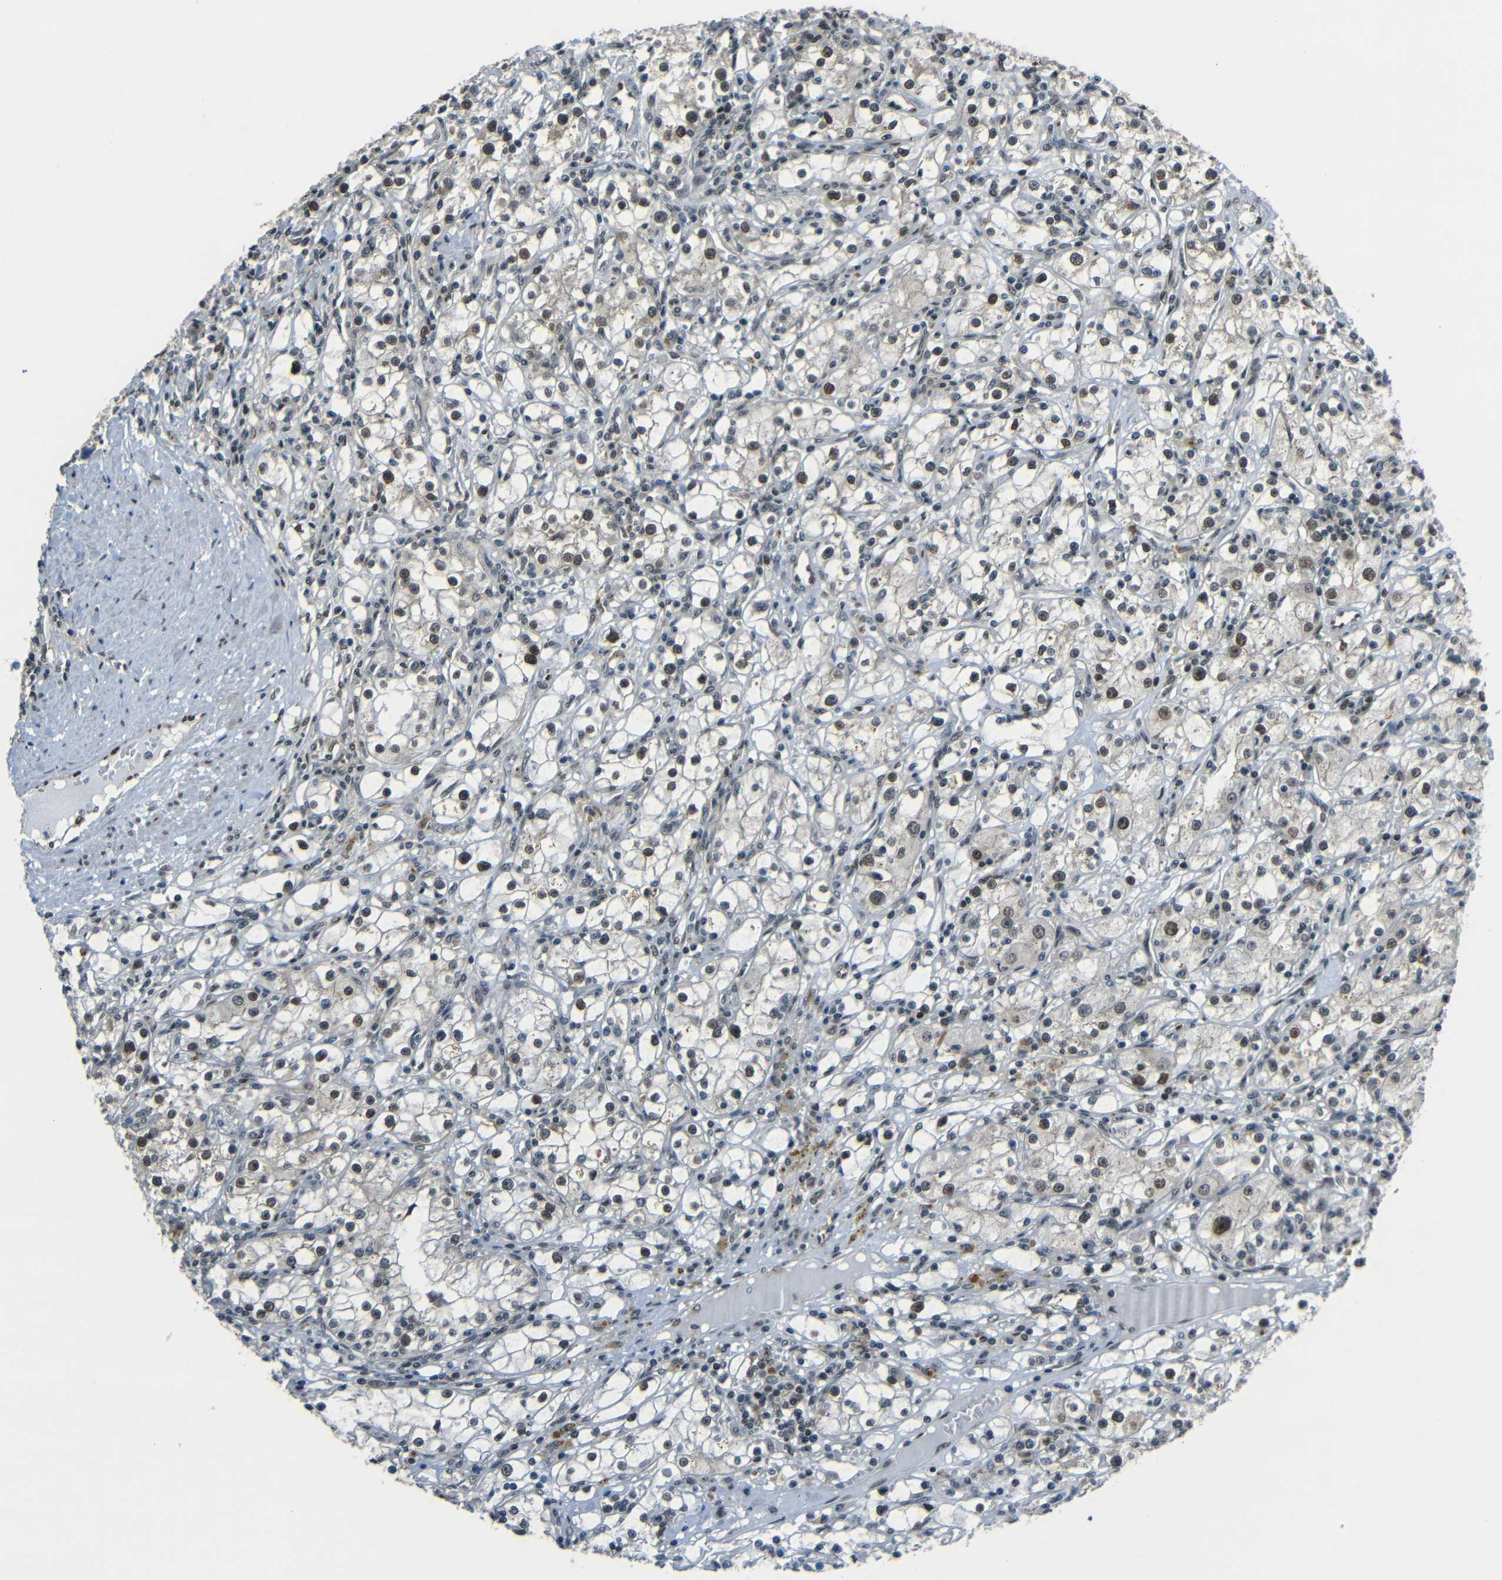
{"staining": {"intensity": "weak", "quantity": "25%-75%", "location": "nuclear"}, "tissue": "renal cancer", "cell_type": "Tumor cells", "image_type": "cancer", "snomed": [{"axis": "morphology", "description": "Adenocarcinoma, NOS"}, {"axis": "topography", "description": "Kidney"}], "caption": "IHC (DAB (3,3'-diaminobenzidine)) staining of renal cancer reveals weak nuclear protein positivity in approximately 25%-75% of tumor cells.", "gene": "PSIP1", "patient": {"sex": "male", "age": 56}}